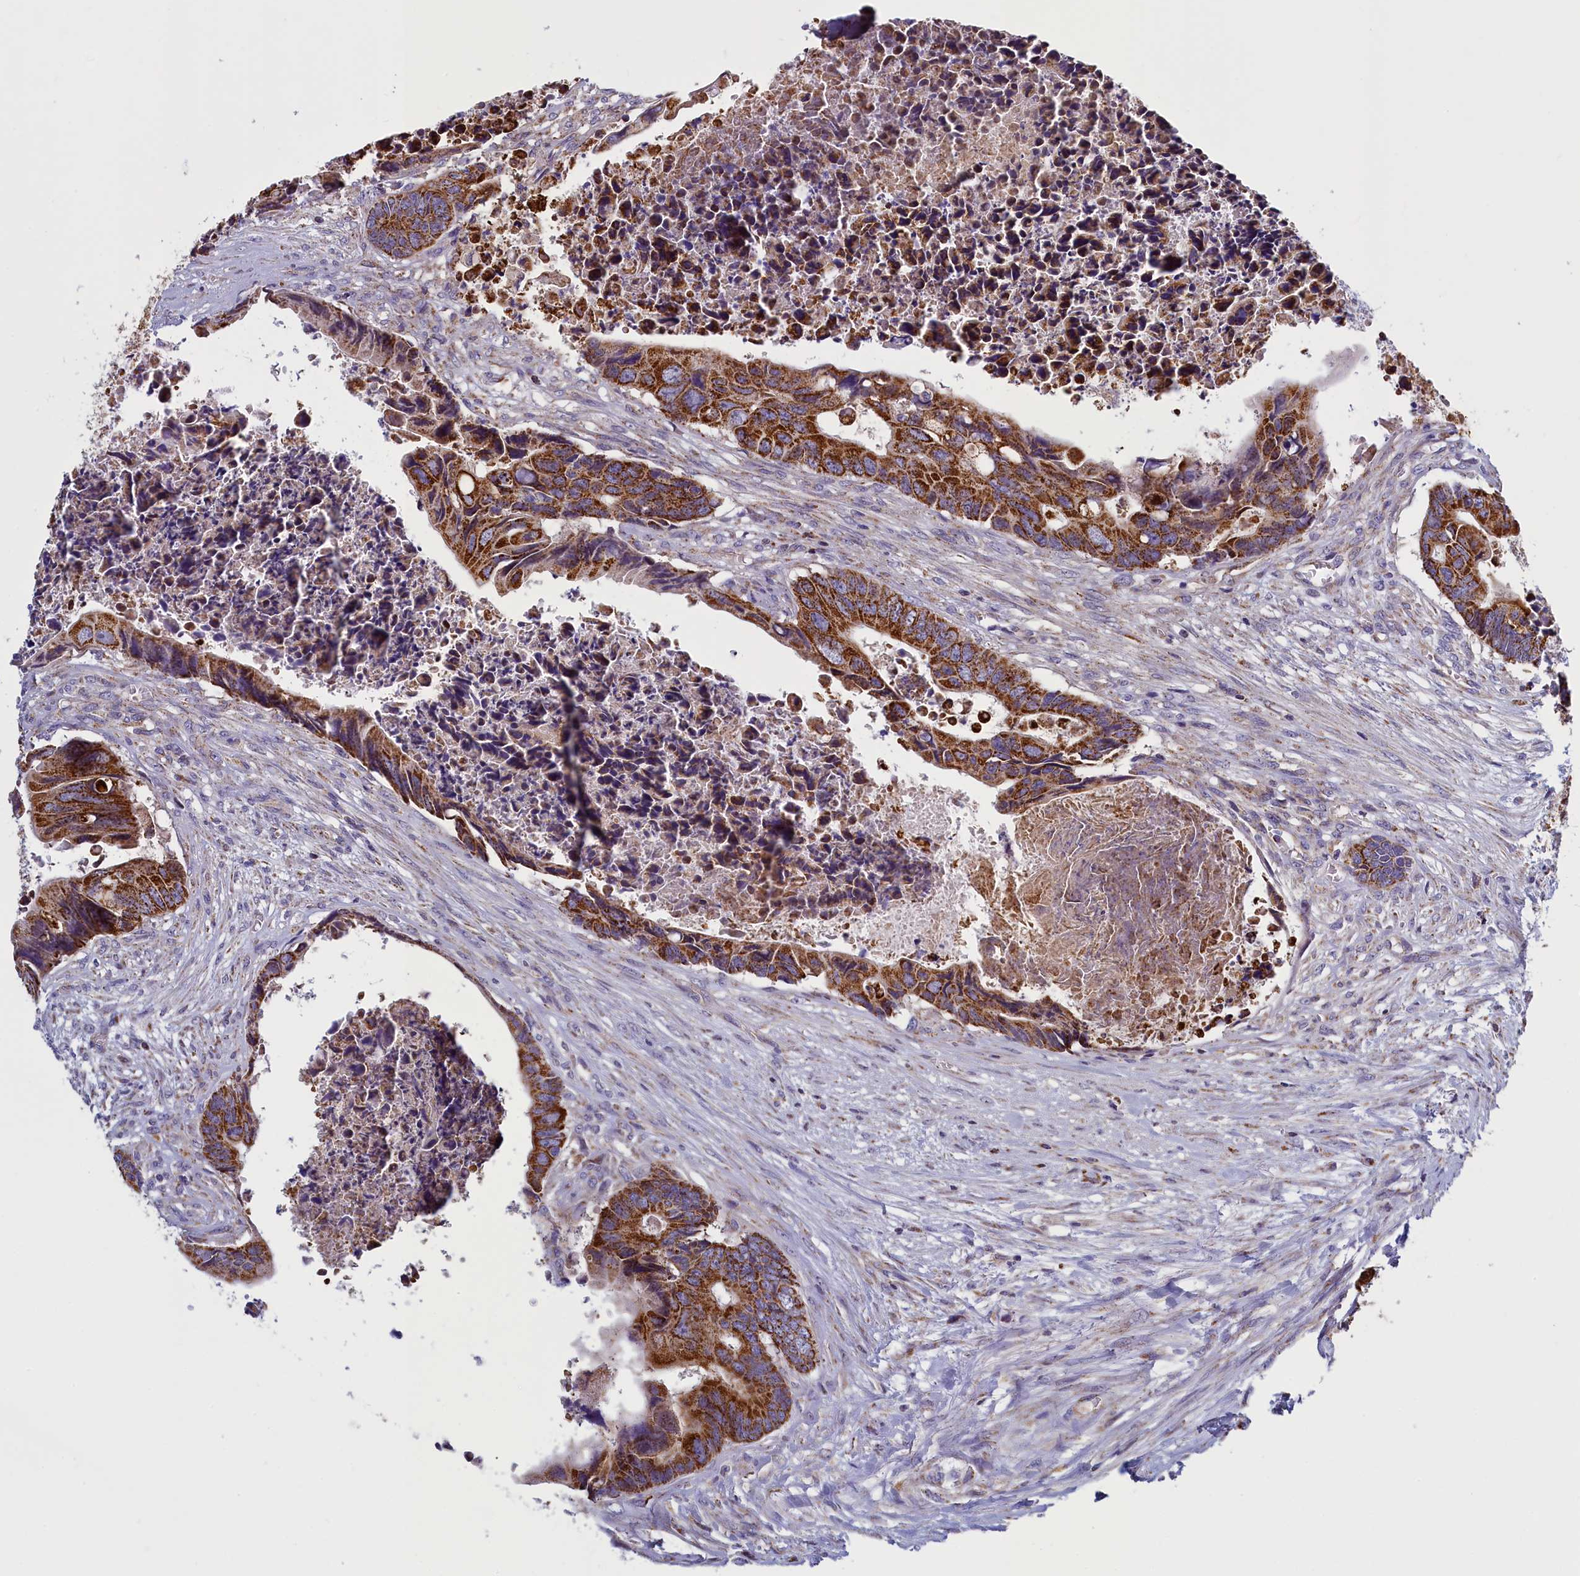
{"staining": {"intensity": "strong", "quantity": ">75%", "location": "cytoplasmic/membranous"}, "tissue": "colorectal cancer", "cell_type": "Tumor cells", "image_type": "cancer", "snomed": [{"axis": "morphology", "description": "Adenocarcinoma, NOS"}, {"axis": "topography", "description": "Rectum"}], "caption": "Colorectal adenocarcinoma stained with a protein marker demonstrates strong staining in tumor cells.", "gene": "IFT122", "patient": {"sex": "female", "age": 78}}